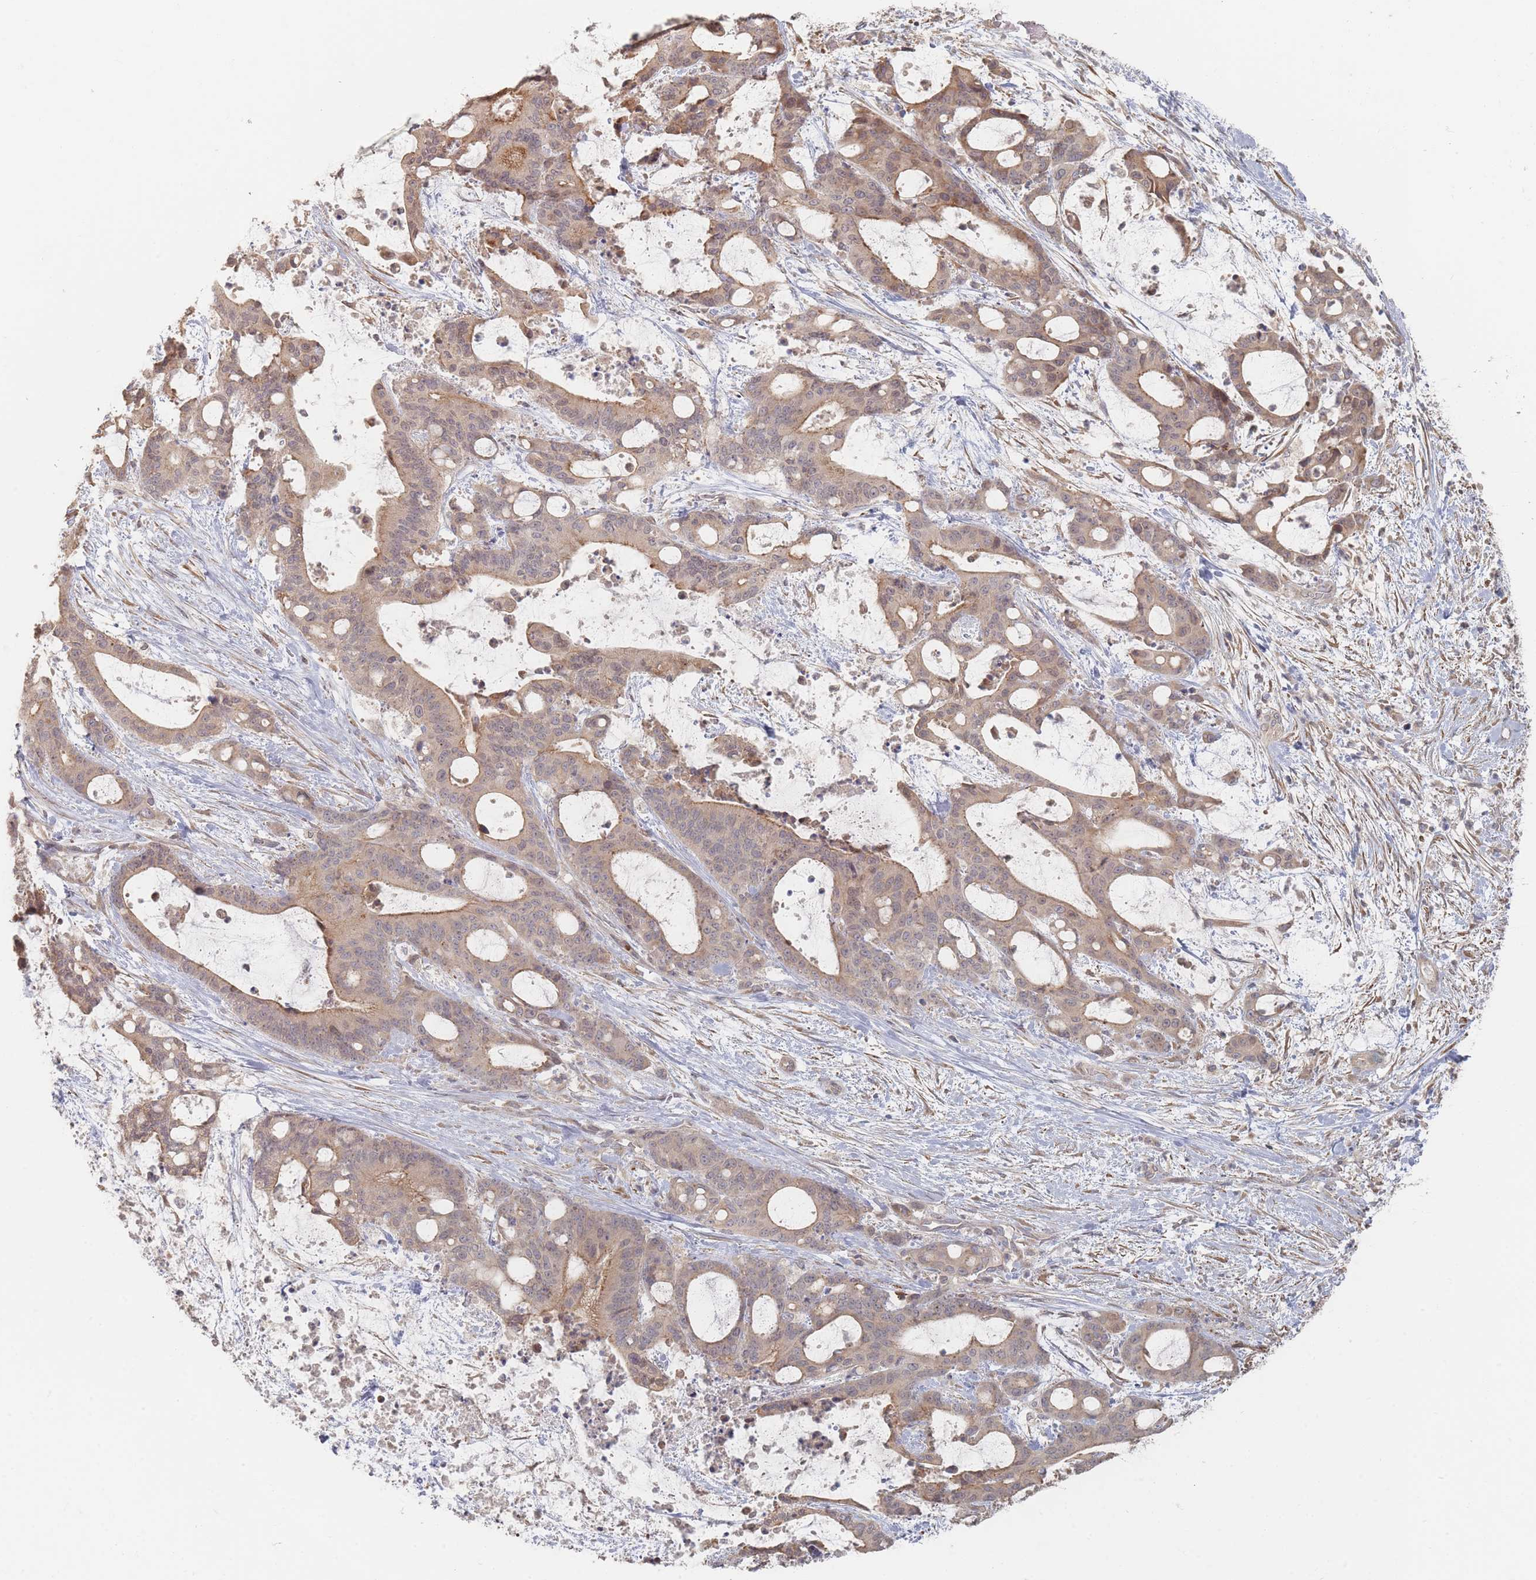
{"staining": {"intensity": "moderate", "quantity": "<25%", "location": "cytoplasmic/membranous"}, "tissue": "liver cancer", "cell_type": "Tumor cells", "image_type": "cancer", "snomed": [{"axis": "morphology", "description": "Normal tissue, NOS"}, {"axis": "morphology", "description": "Cholangiocarcinoma"}, {"axis": "topography", "description": "Liver"}, {"axis": "topography", "description": "Peripheral nerve tissue"}], "caption": "A high-resolution histopathology image shows immunohistochemistry staining of cholangiocarcinoma (liver), which displays moderate cytoplasmic/membranous expression in about <25% of tumor cells. Using DAB (brown) and hematoxylin (blue) stains, captured at high magnification using brightfield microscopy.", "gene": "GLE1", "patient": {"sex": "female", "age": 73}}